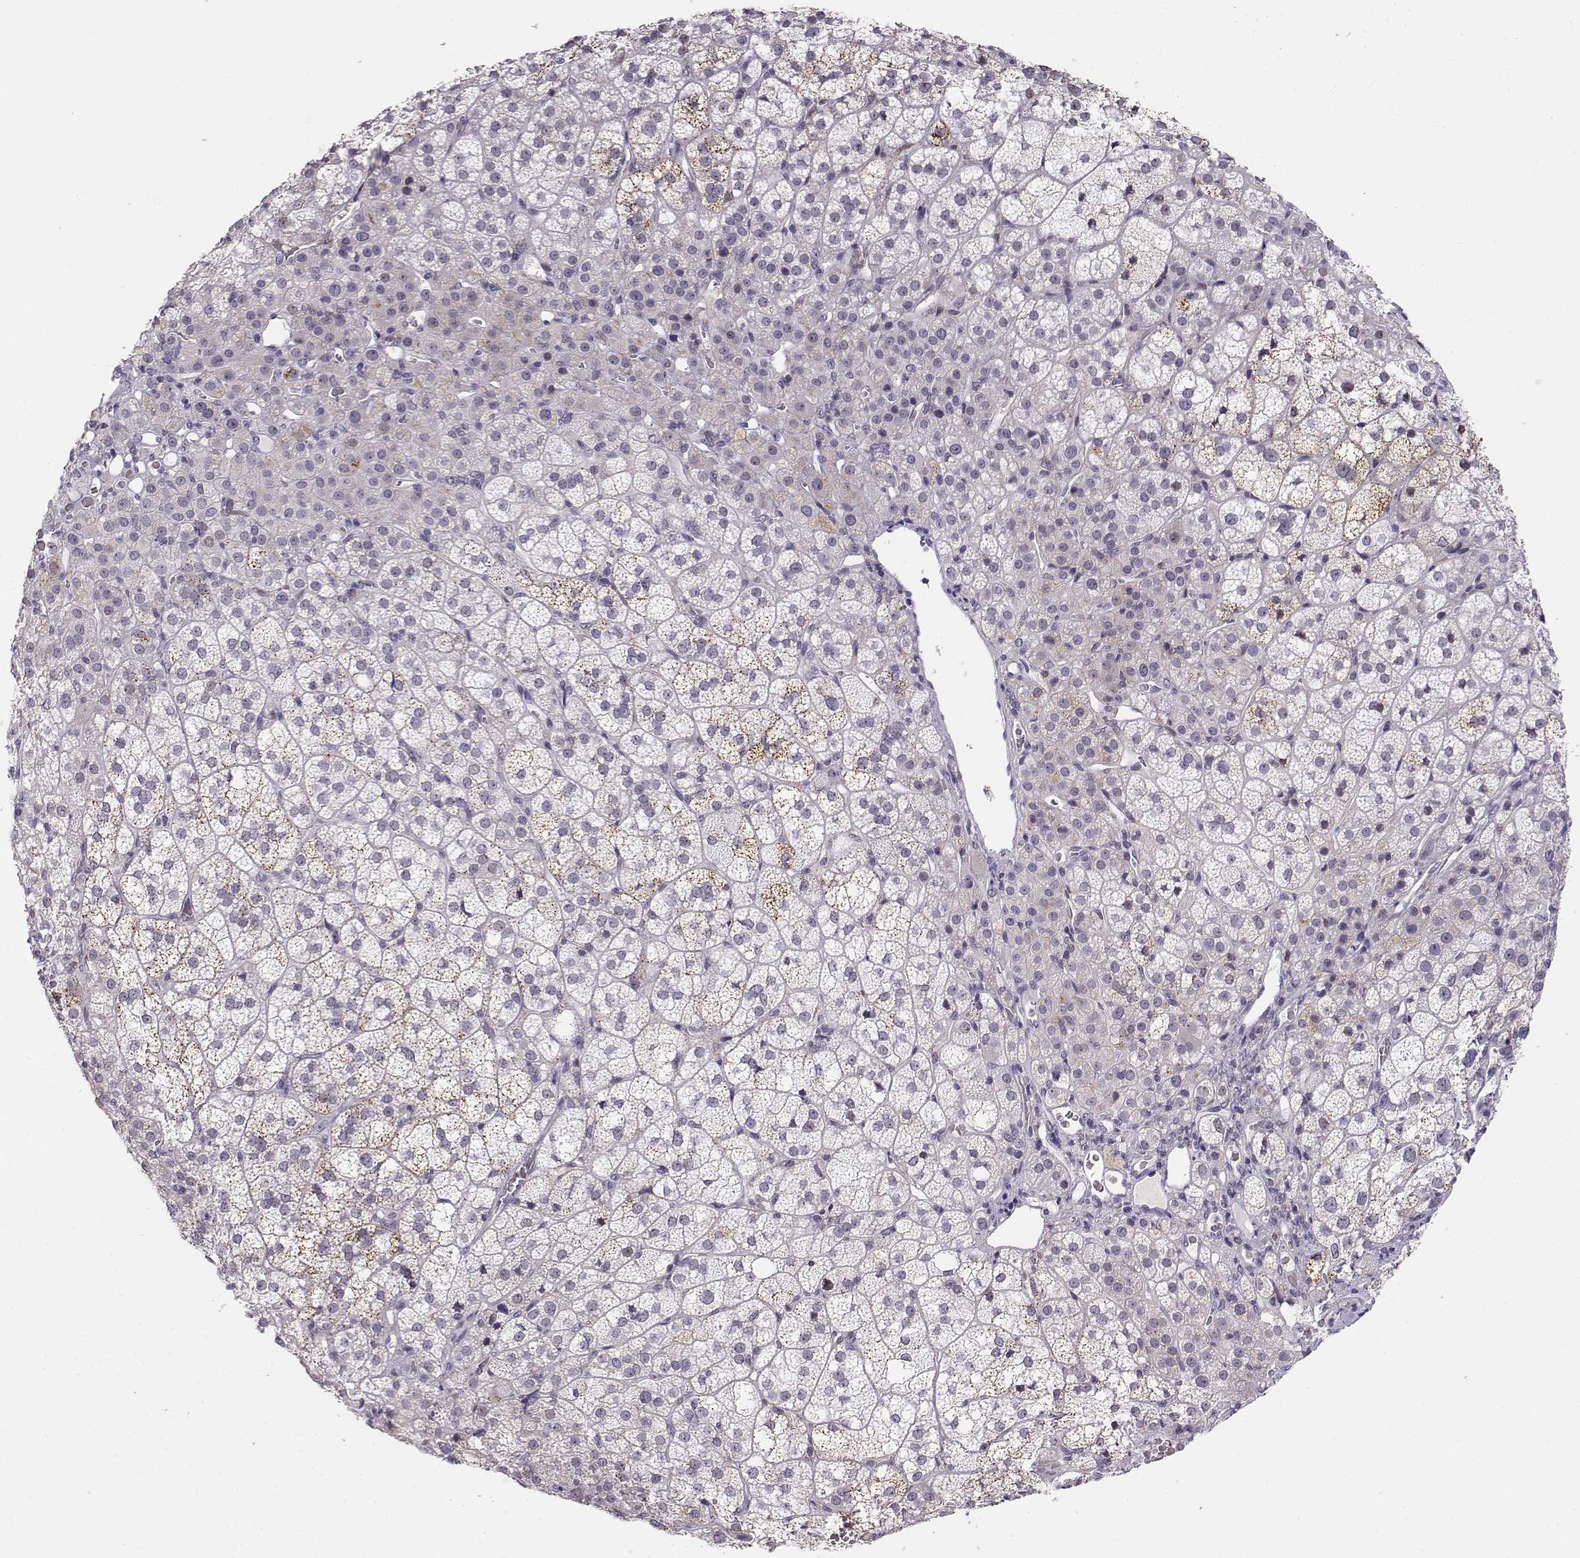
{"staining": {"intensity": "weak", "quantity": "<25%", "location": "cytoplasmic/membranous"}, "tissue": "adrenal gland", "cell_type": "Glandular cells", "image_type": "normal", "snomed": [{"axis": "morphology", "description": "Normal tissue, NOS"}, {"axis": "topography", "description": "Adrenal gland"}], "caption": "Immunohistochemical staining of normal adrenal gland displays no significant staining in glandular cells.", "gene": "TEPP", "patient": {"sex": "female", "age": 60}}